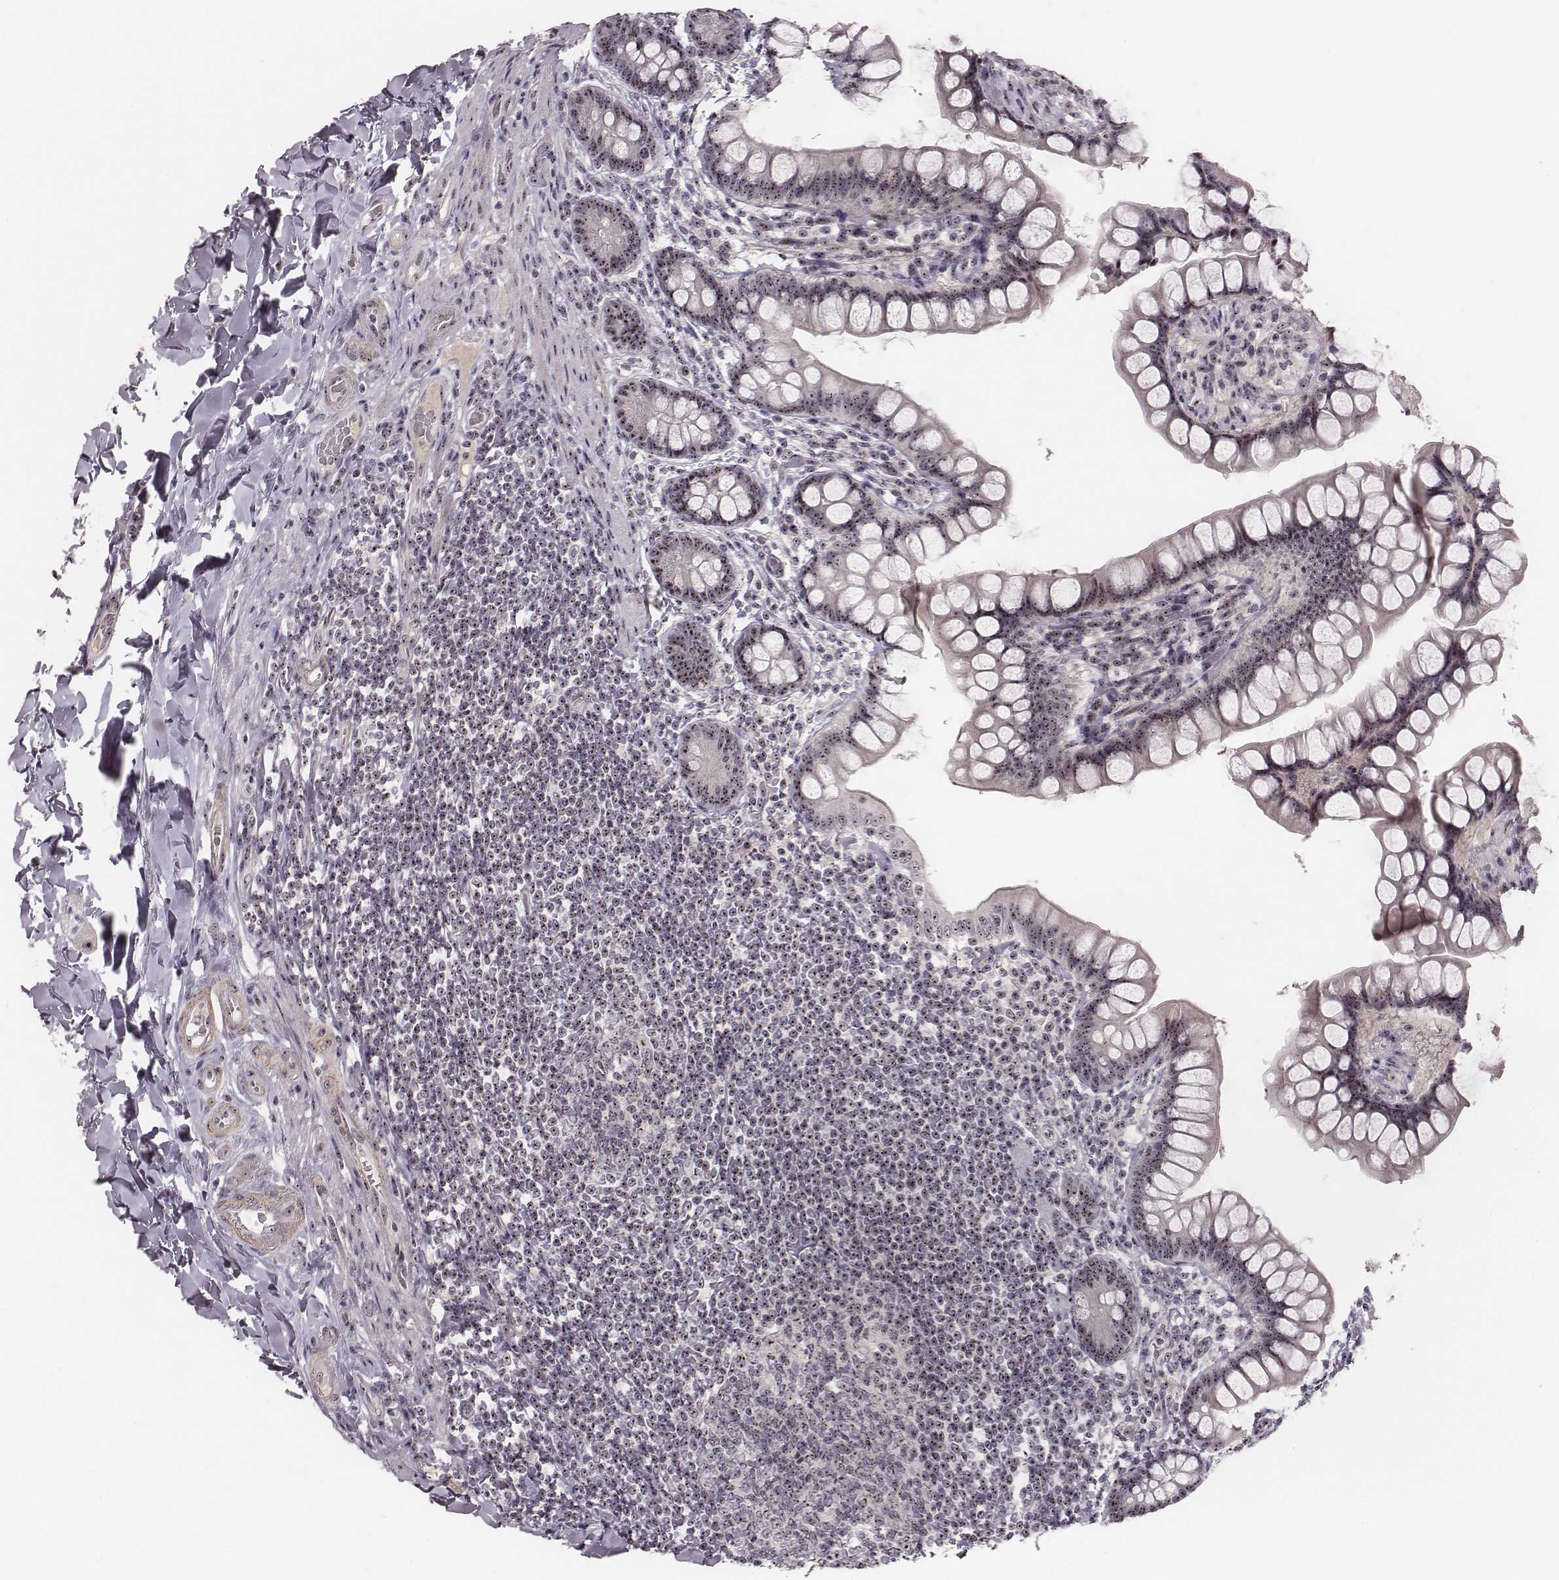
{"staining": {"intensity": "weak", "quantity": ">75%", "location": "nuclear"}, "tissue": "small intestine", "cell_type": "Glandular cells", "image_type": "normal", "snomed": [{"axis": "morphology", "description": "Normal tissue, NOS"}, {"axis": "topography", "description": "Small intestine"}], "caption": "Glandular cells show low levels of weak nuclear expression in approximately >75% of cells in unremarkable human small intestine. (brown staining indicates protein expression, while blue staining denotes nuclei).", "gene": "NOP56", "patient": {"sex": "male", "age": 70}}